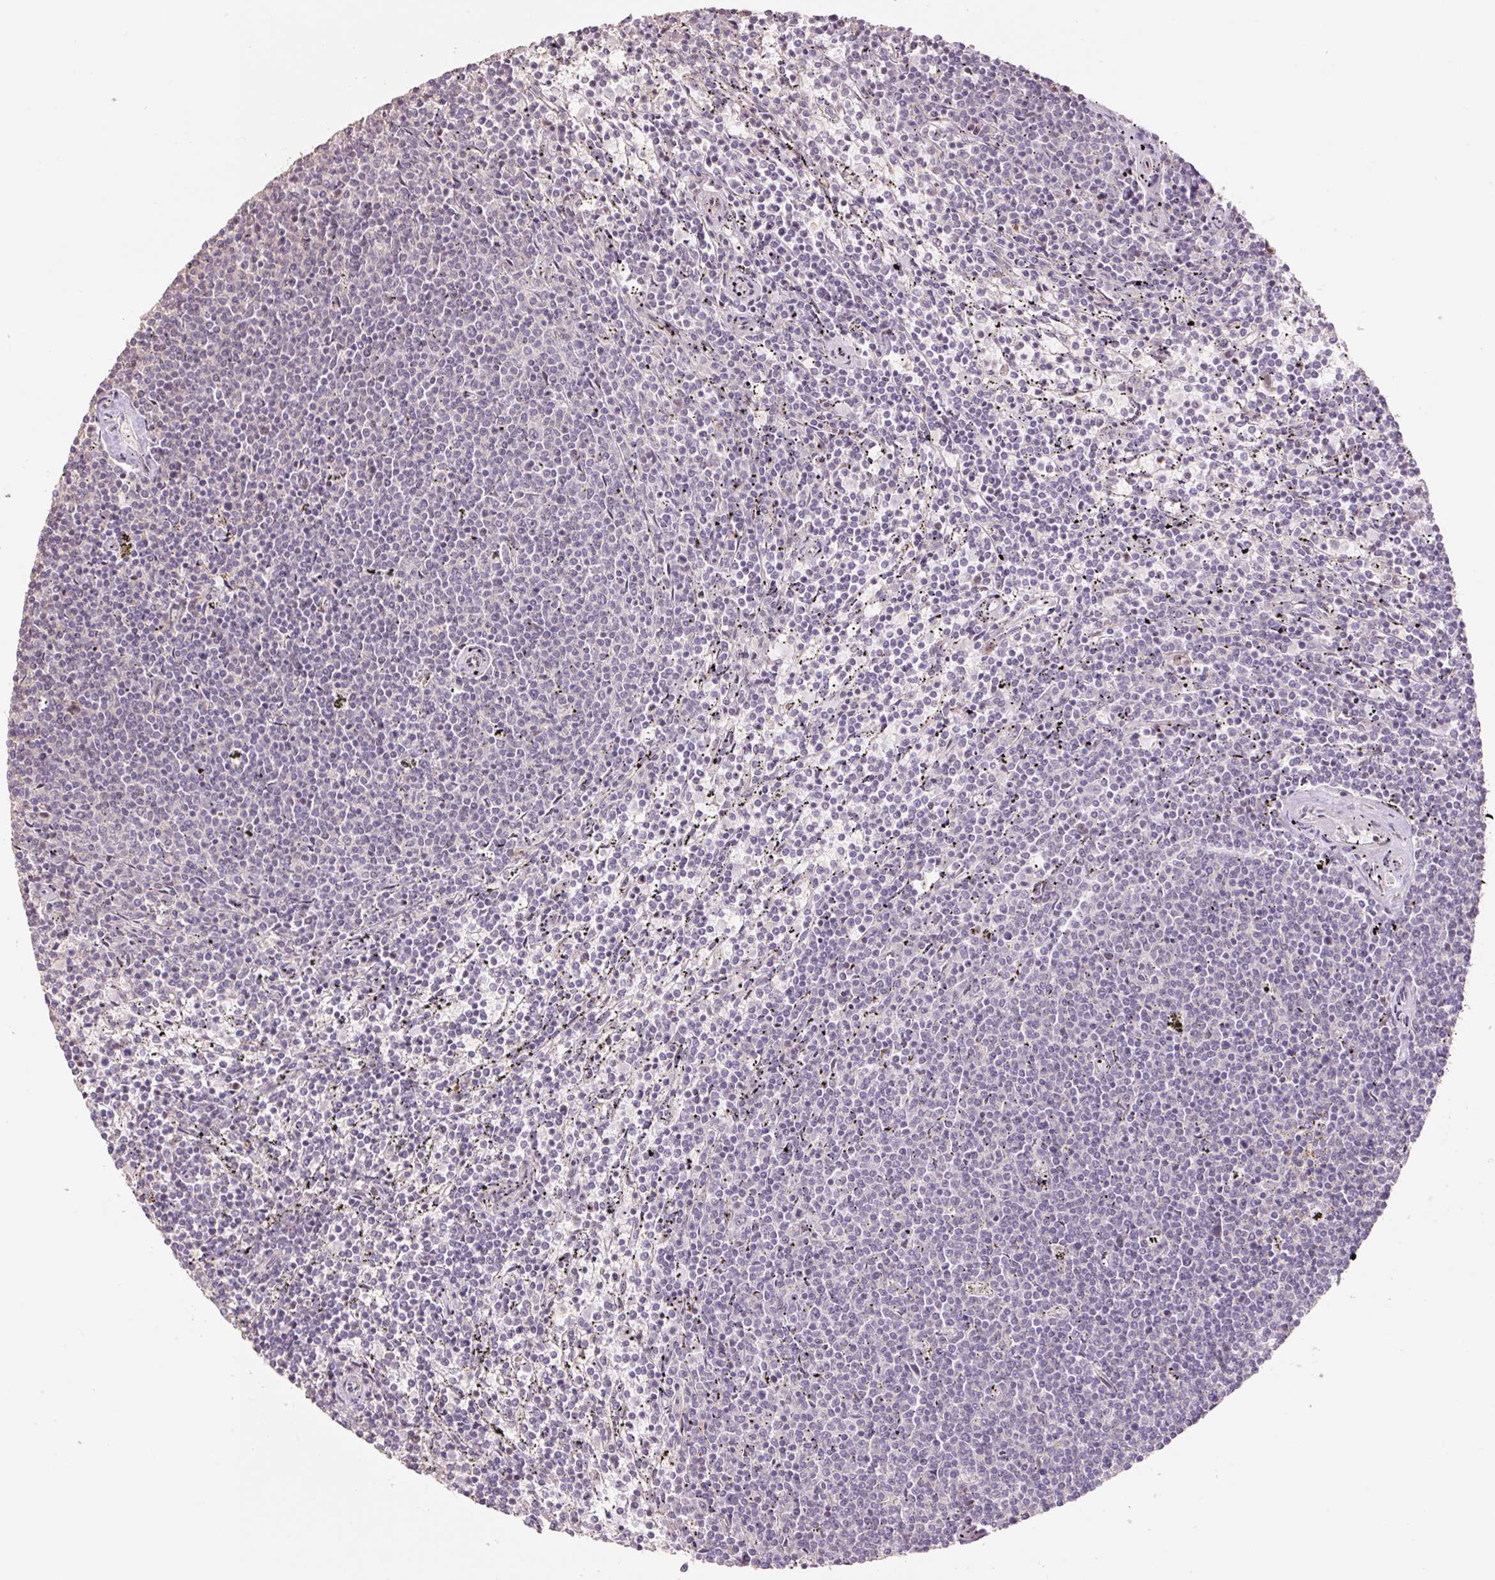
{"staining": {"intensity": "negative", "quantity": "none", "location": "none"}, "tissue": "lymphoma", "cell_type": "Tumor cells", "image_type": "cancer", "snomed": [{"axis": "morphology", "description": "Malignant lymphoma, non-Hodgkin's type, Low grade"}, {"axis": "topography", "description": "Spleen"}], "caption": "Histopathology image shows no protein expression in tumor cells of low-grade malignant lymphoma, non-Hodgkin's type tissue.", "gene": "ZNF552", "patient": {"sex": "female", "age": 50}}